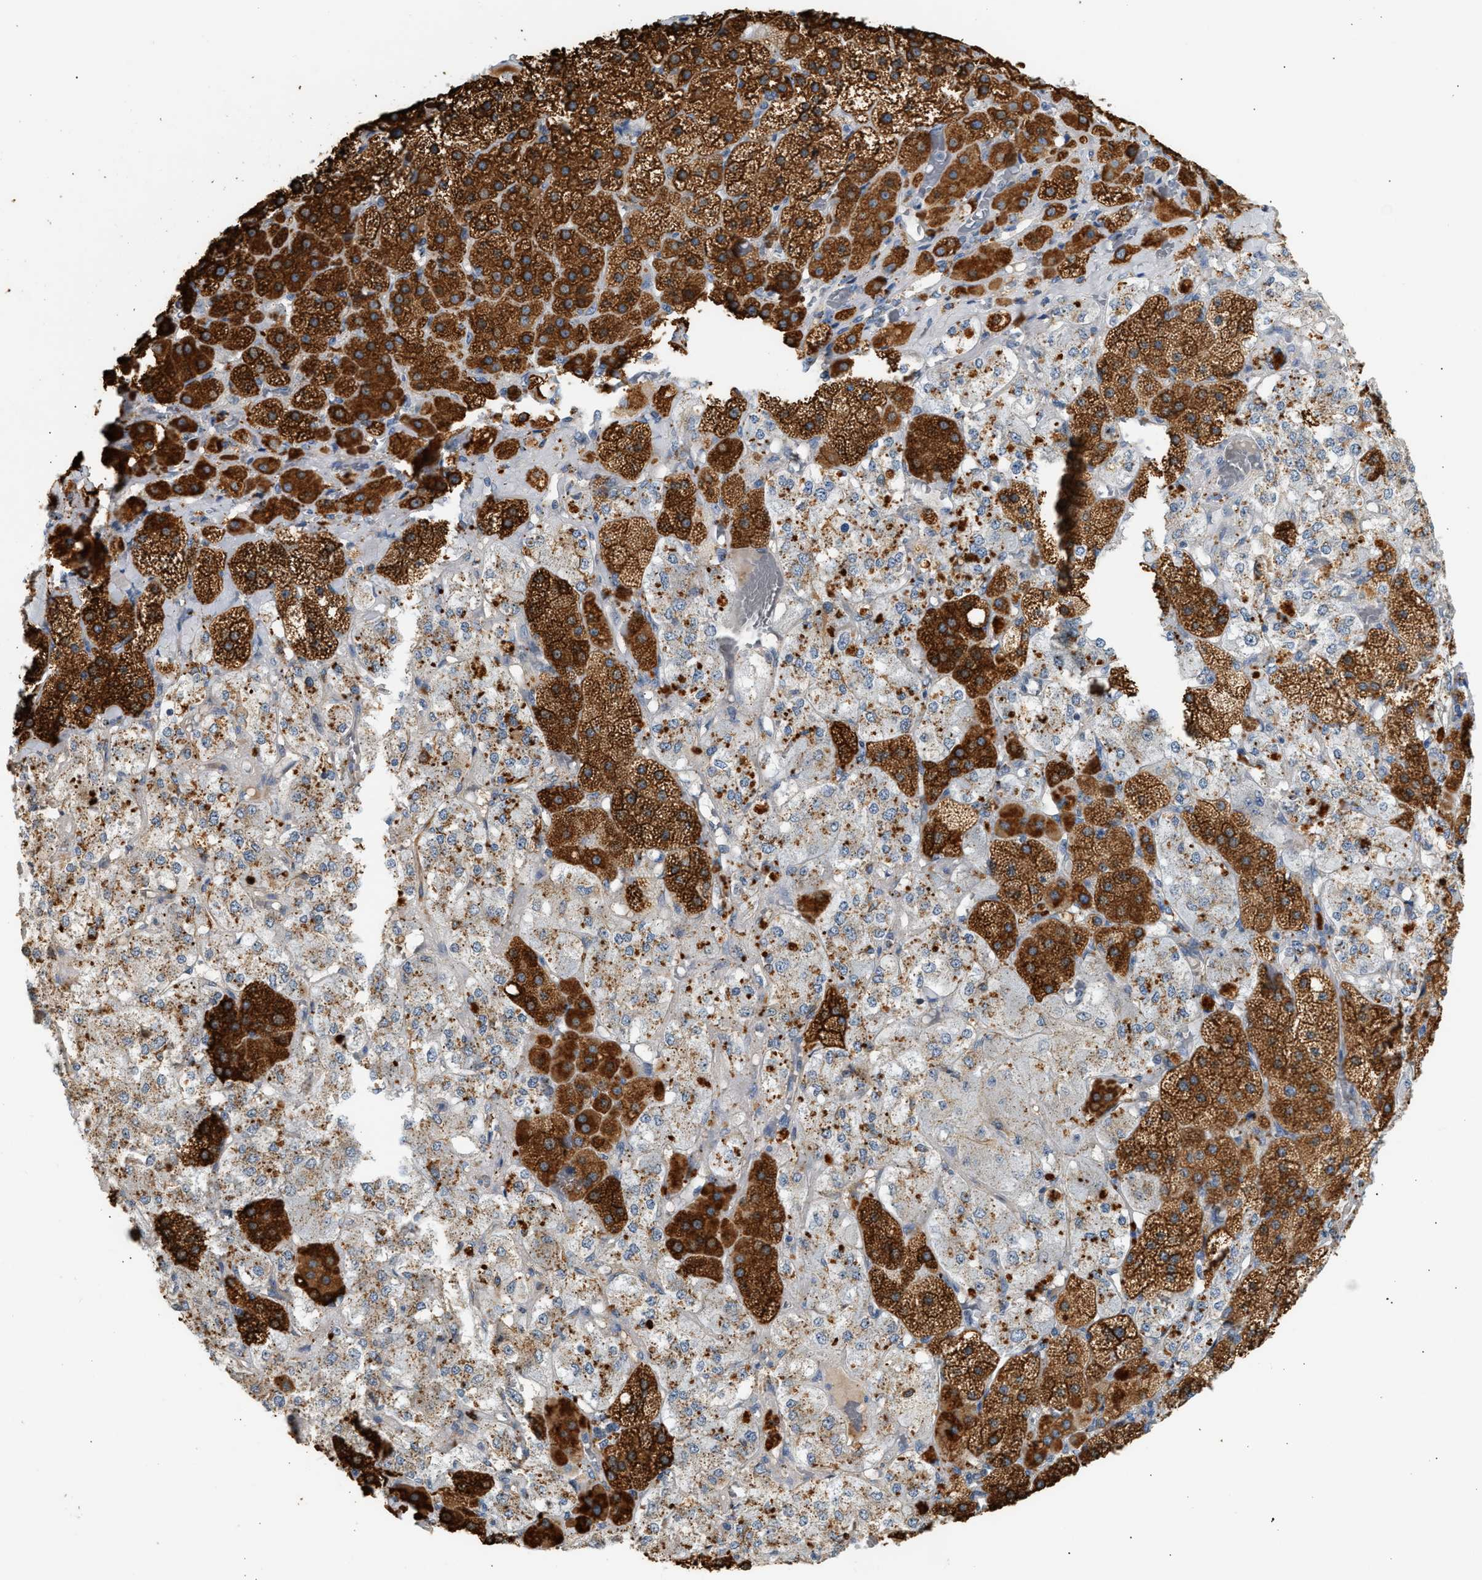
{"staining": {"intensity": "strong", "quantity": ">75%", "location": "cytoplasmic/membranous"}, "tissue": "adrenal gland", "cell_type": "Glandular cells", "image_type": "normal", "snomed": [{"axis": "morphology", "description": "Normal tissue, NOS"}, {"axis": "topography", "description": "Adrenal gland"}], "caption": "IHC image of benign adrenal gland stained for a protein (brown), which reveals high levels of strong cytoplasmic/membranous positivity in approximately >75% of glandular cells.", "gene": "ENTHD1", "patient": {"sex": "male", "age": 57}}